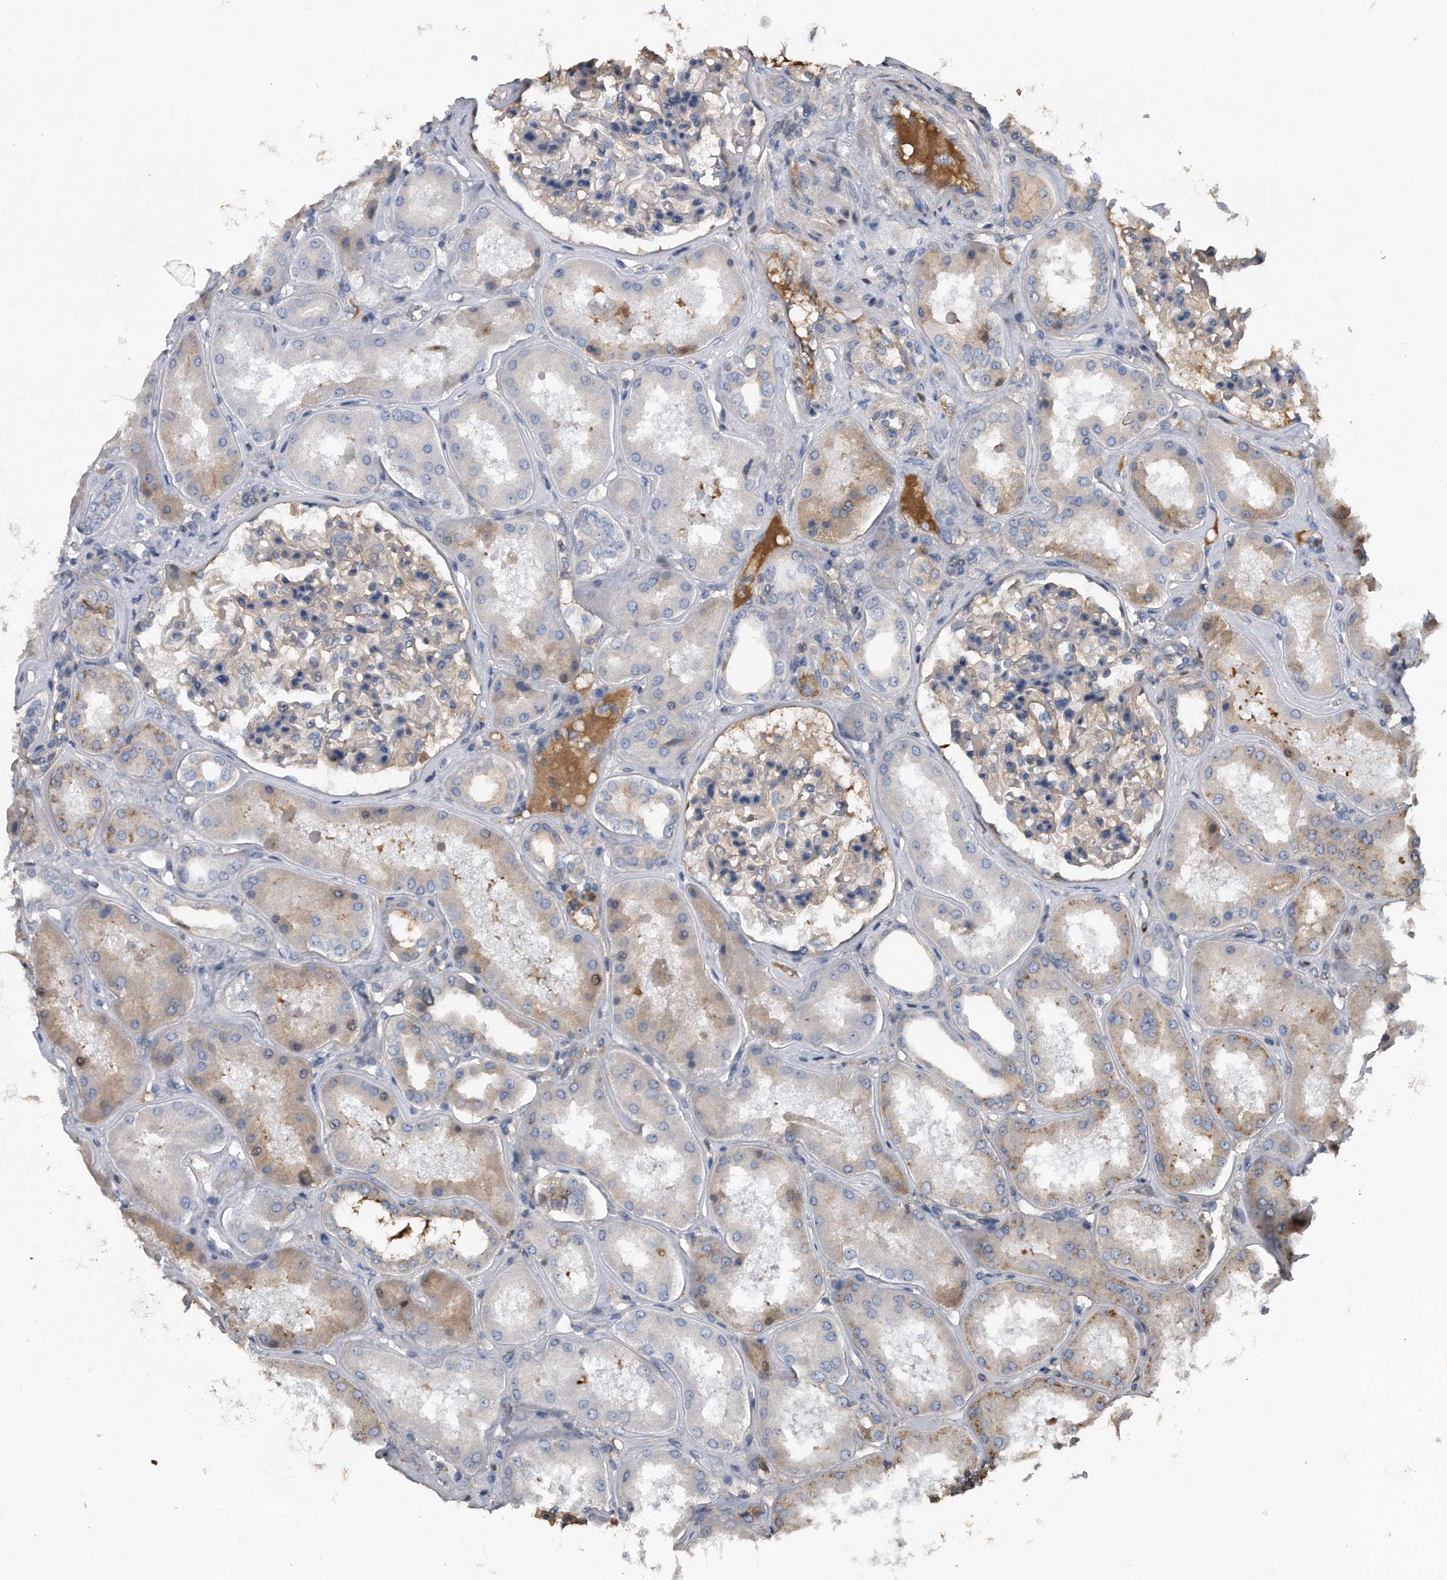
{"staining": {"intensity": "weak", "quantity": "<25%", "location": "cytoplasmic/membranous"}, "tissue": "kidney", "cell_type": "Cells in glomeruli", "image_type": "normal", "snomed": [{"axis": "morphology", "description": "Normal tissue, NOS"}, {"axis": "topography", "description": "Kidney"}], "caption": "The histopathology image shows no significant positivity in cells in glomeruli of kidney.", "gene": "KCND3", "patient": {"sex": "female", "age": 56}}